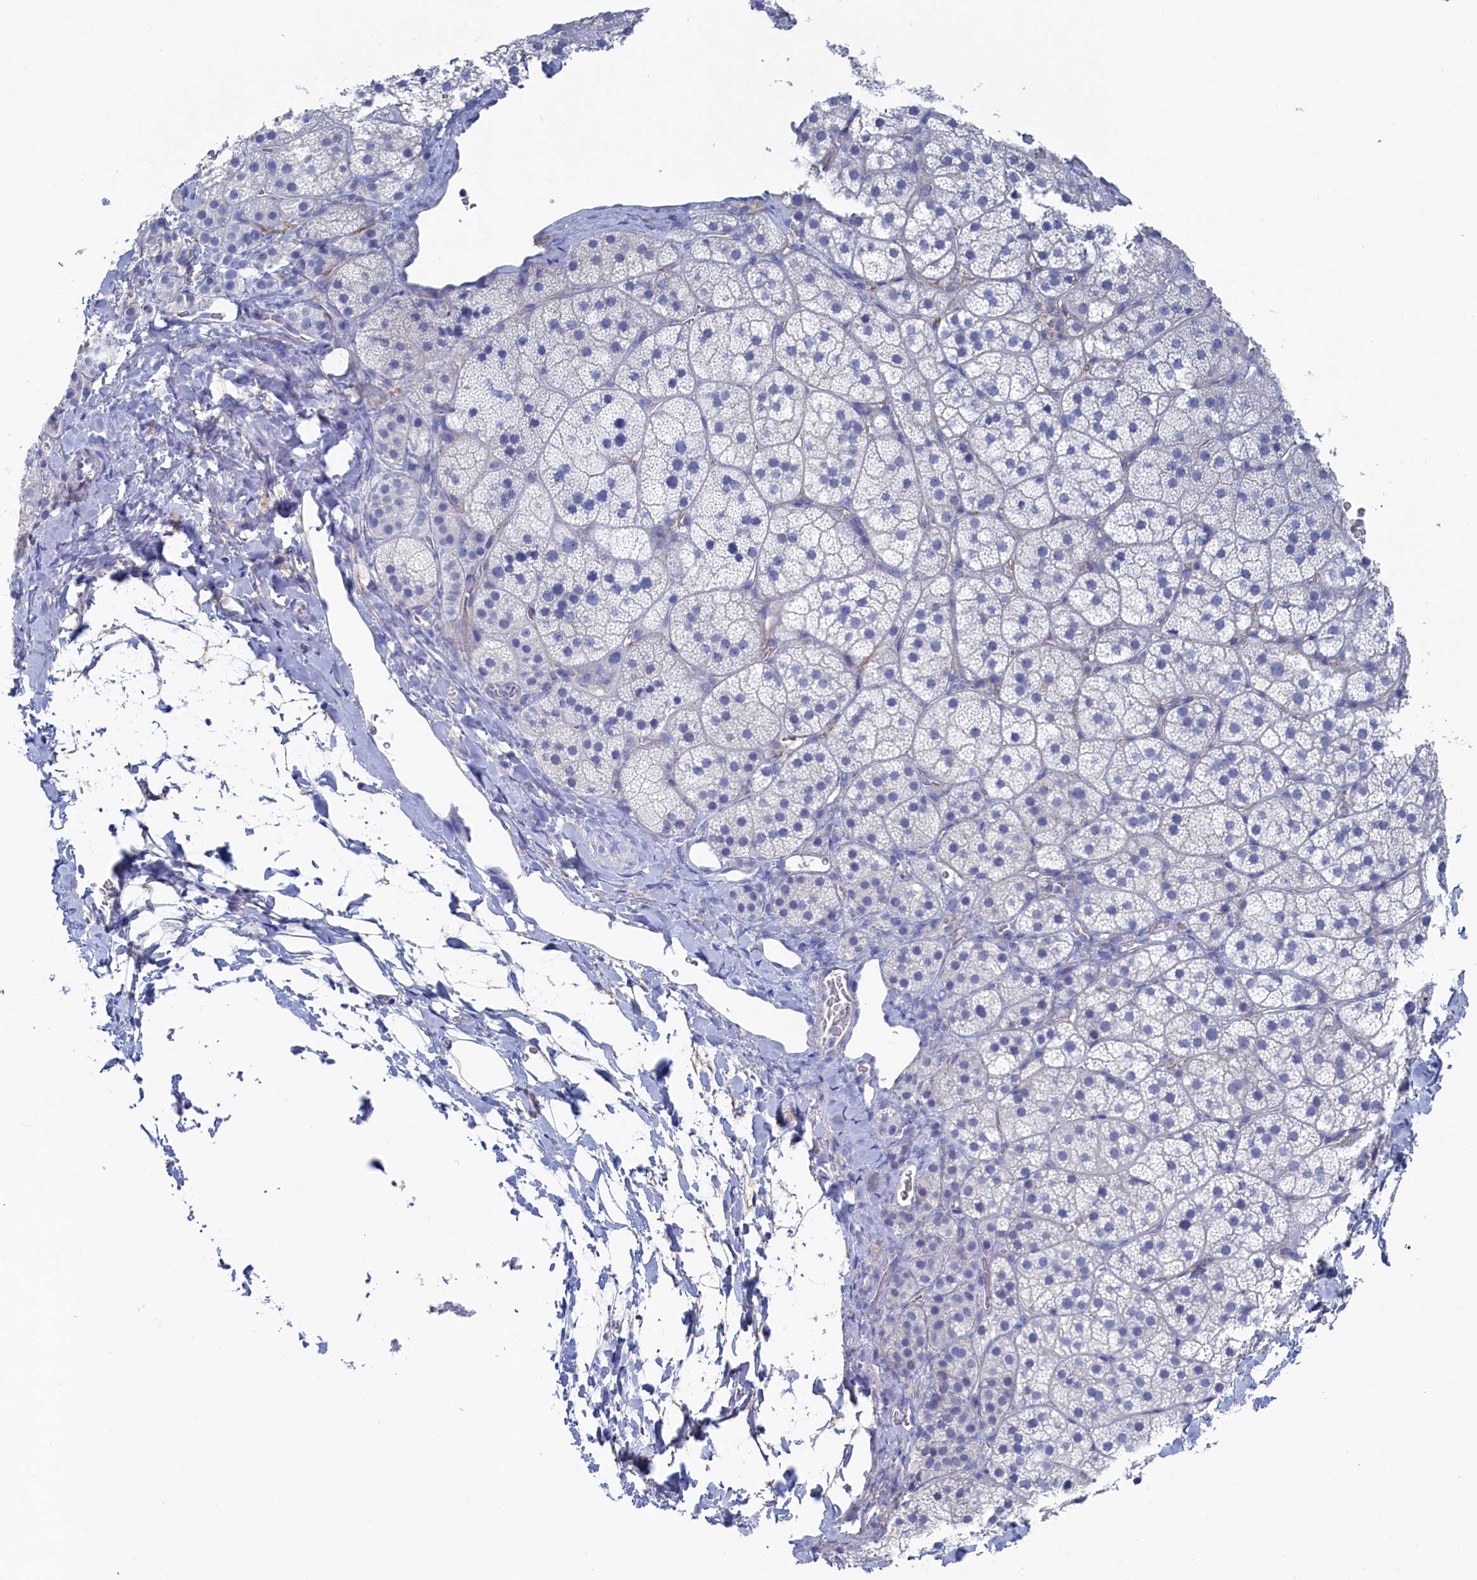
{"staining": {"intensity": "moderate", "quantity": "<25%", "location": "cytoplasmic/membranous"}, "tissue": "adrenal gland", "cell_type": "Glandular cells", "image_type": "normal", "snomed": [{"axis": "morphology", "description": "Normal tissue, NOS"}, {"axis": "topography", "description": "Adrenal gland"}], "caption": "Protein analysis of normal adrenal gland displays moderate cytoplasmic/membranous positivity in about <25% of glandular cells.", "gene": "TMOD2", "patient": {"sex": "female", "age": 44}}